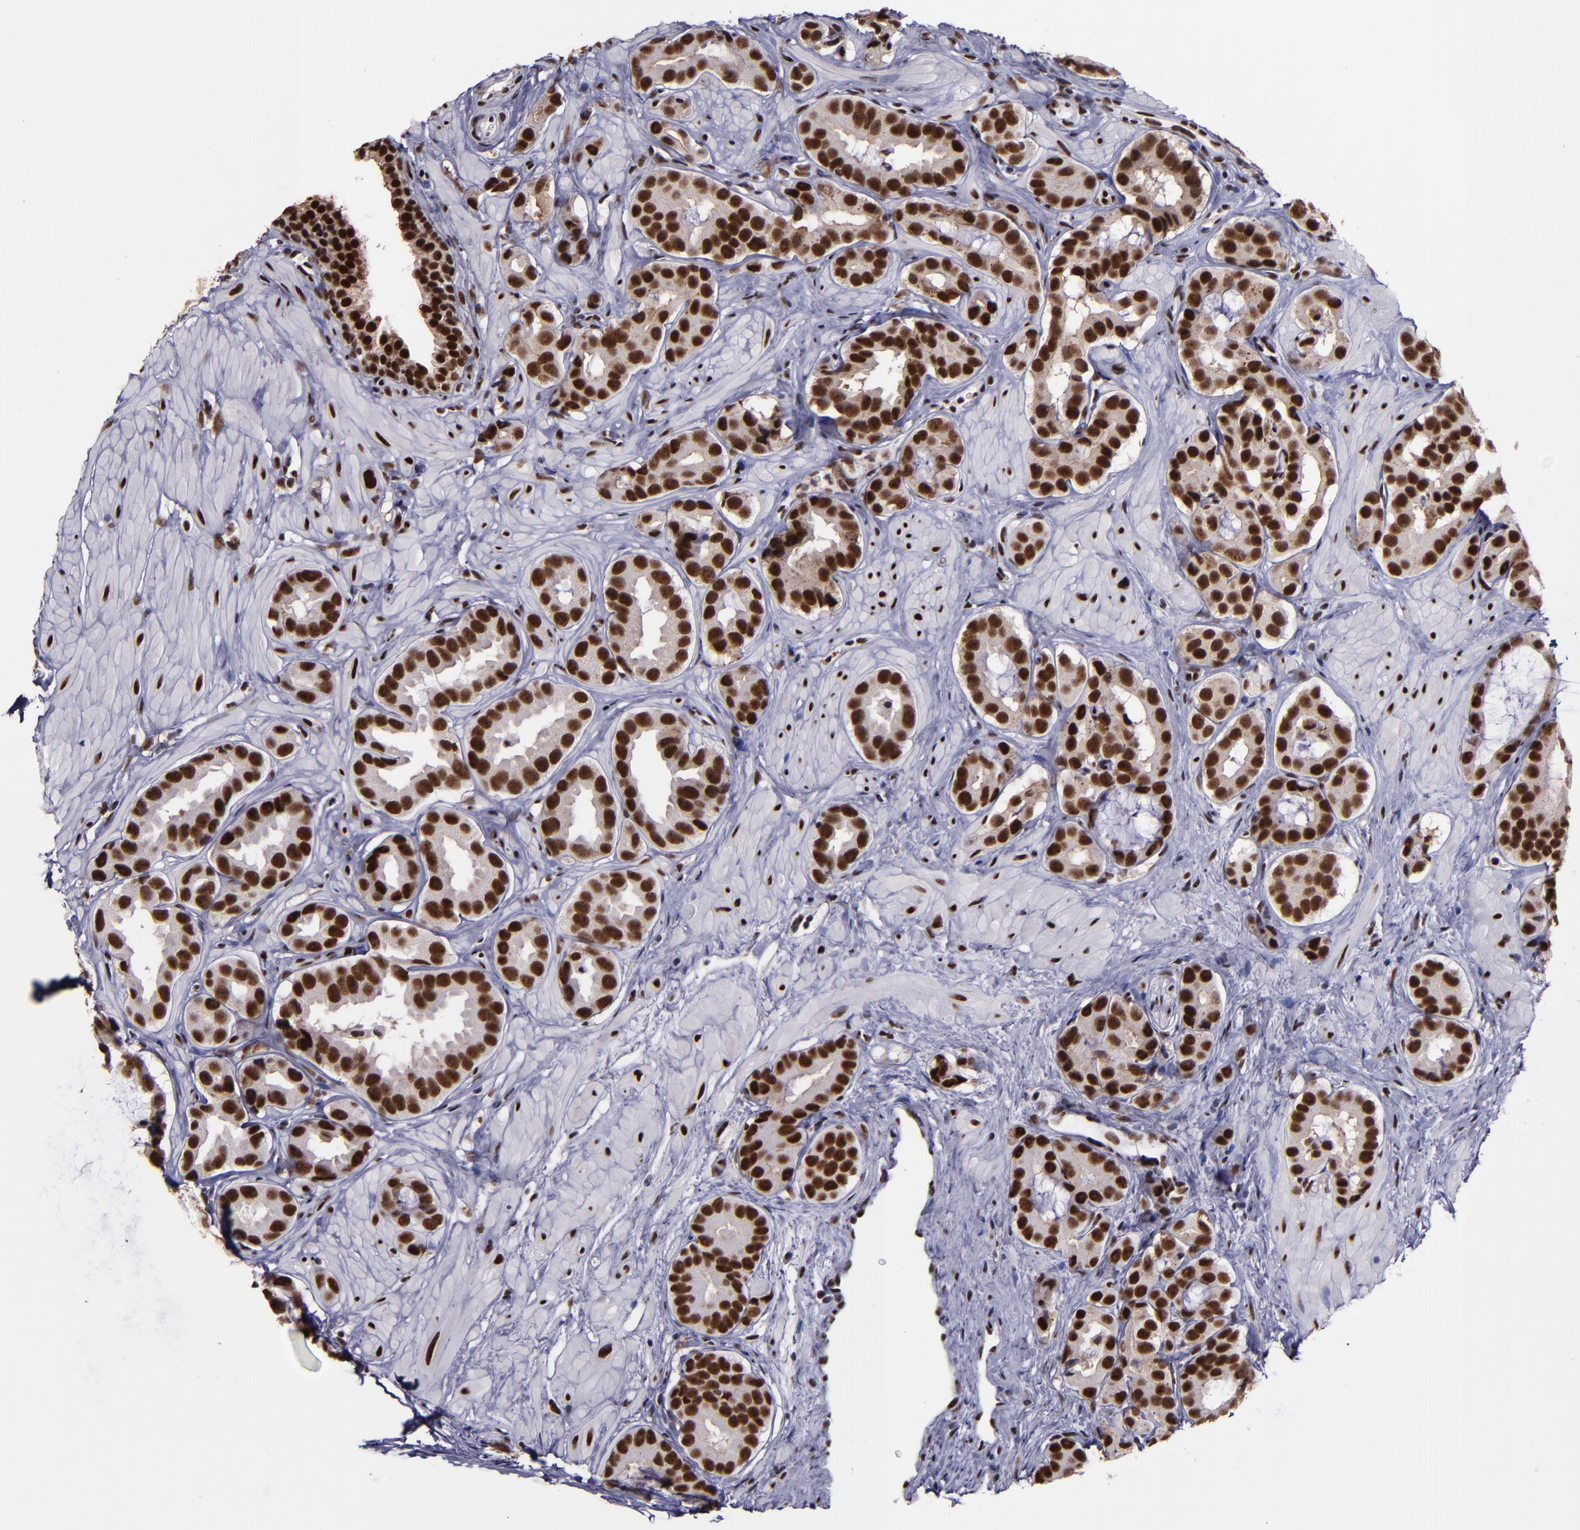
{"staining": {"intensity": "strong", "quantity": ">75%", "location": "nuclear"}, "tissue": "prostate cancer", "cell_type": "Tumor cells", "image_type": "cancer", "snomed": [{"axis": "morphology", "description": "Adenocarcinoma, Low grade"}, {"axis": "topography", "description": "Prostate"}], "caption": "Prostate cancer was stained to show a protein in brown. There is high levels of strong nuclear expression in about >75% of tumor cells.", "gene": "PPP4R3A", "patient": {"sex": "male", "age": 59}}